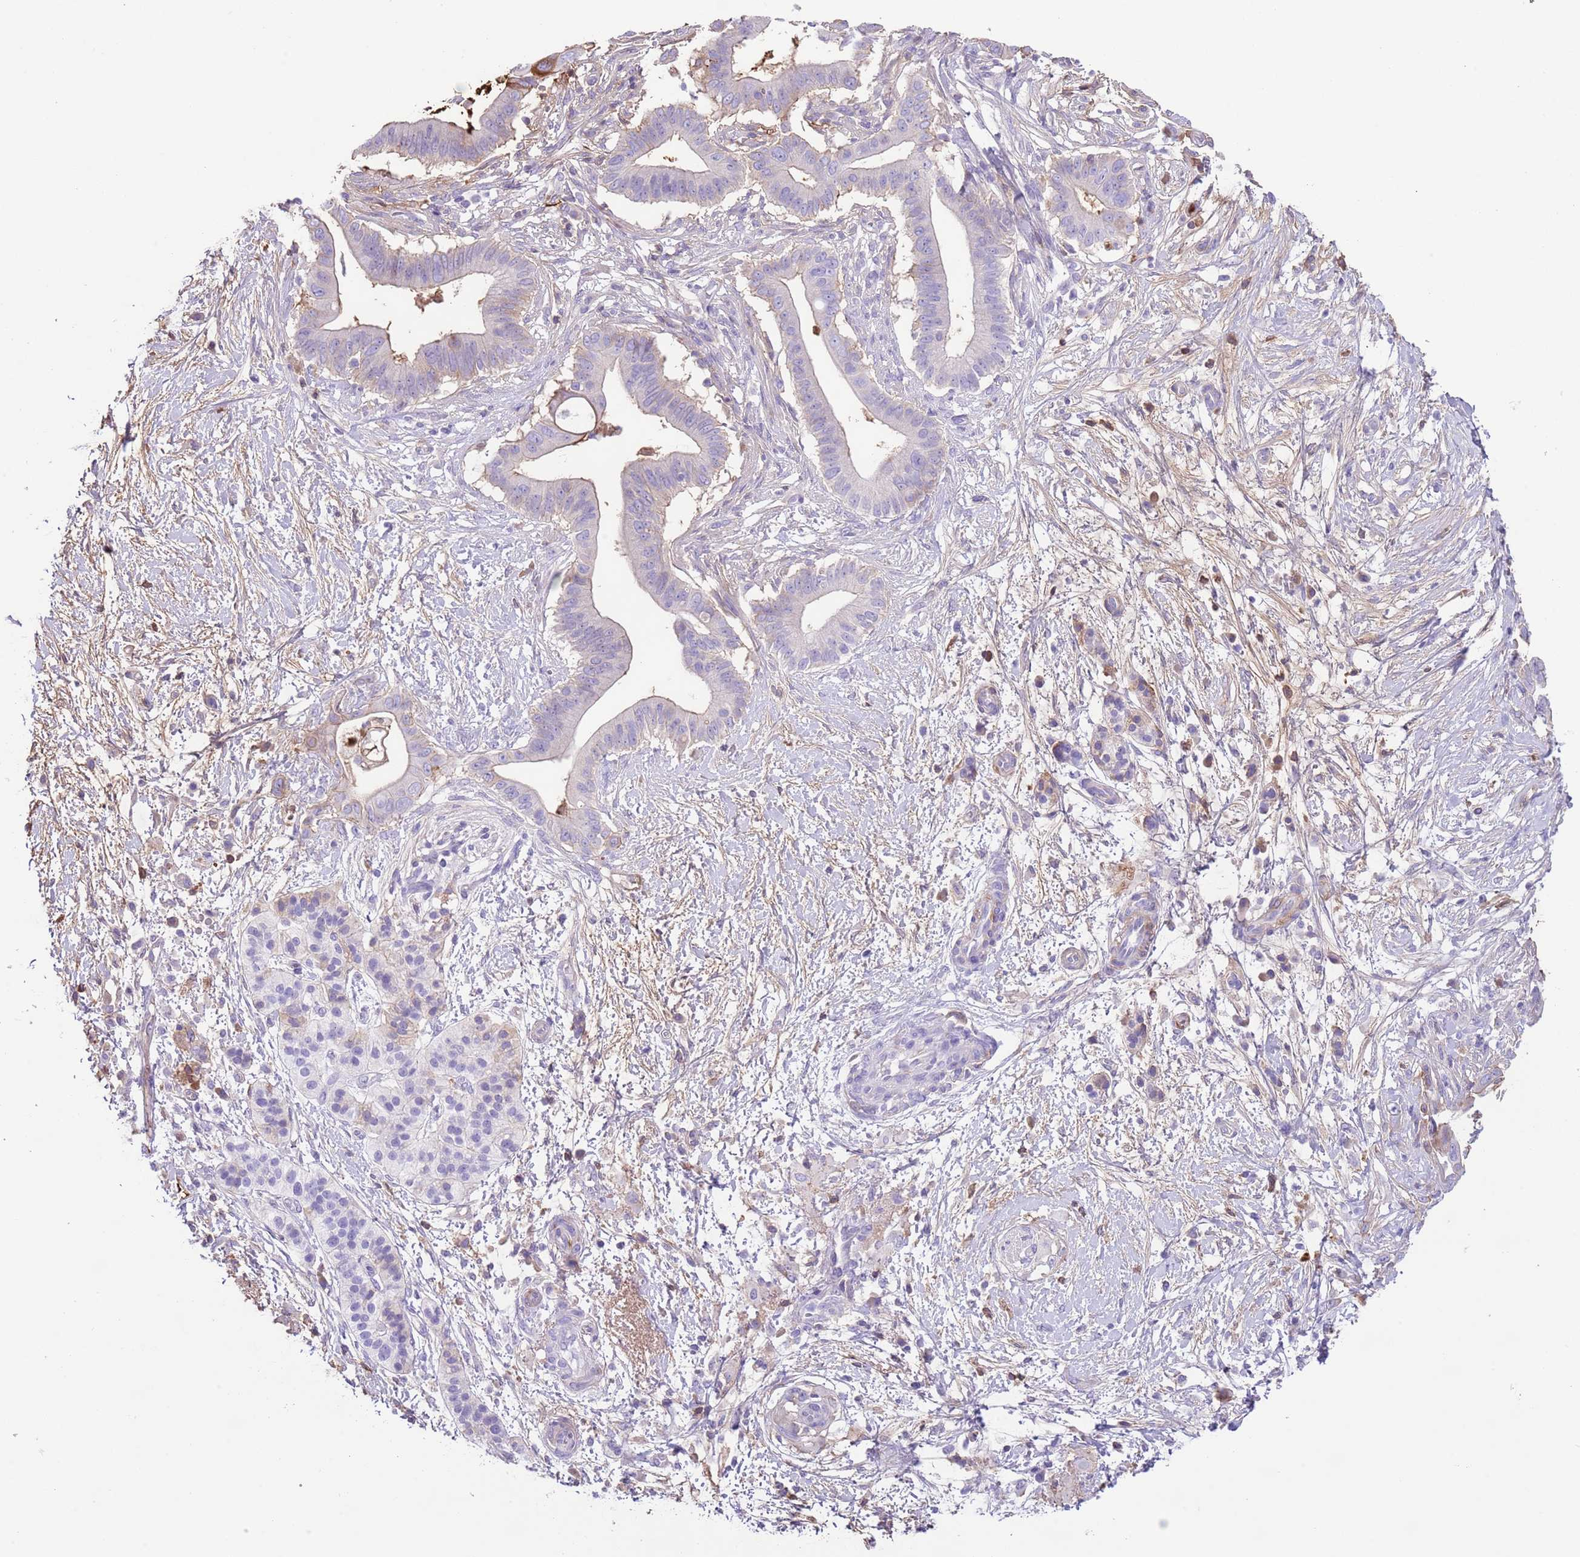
{"staining": {"intensity": "weak", "quantity": "<25%", "location": "cytoplasmic/membranous"}, "tissue": "pancreatic cancer", "cell_type": "Tumor cells", "image_type": "cancer", "snomed": [{"axis": "morphology", "description": "Adenocarcinoma, NOS"}, {"axis": "topography", "description": "Pancreas"}], "caption": "Tumor cells are negative for protein expression in human pancreatic cancer (adenocarcinoma).", "gene": "IGF1", "patient": {"sex": "male", "age": 68}}